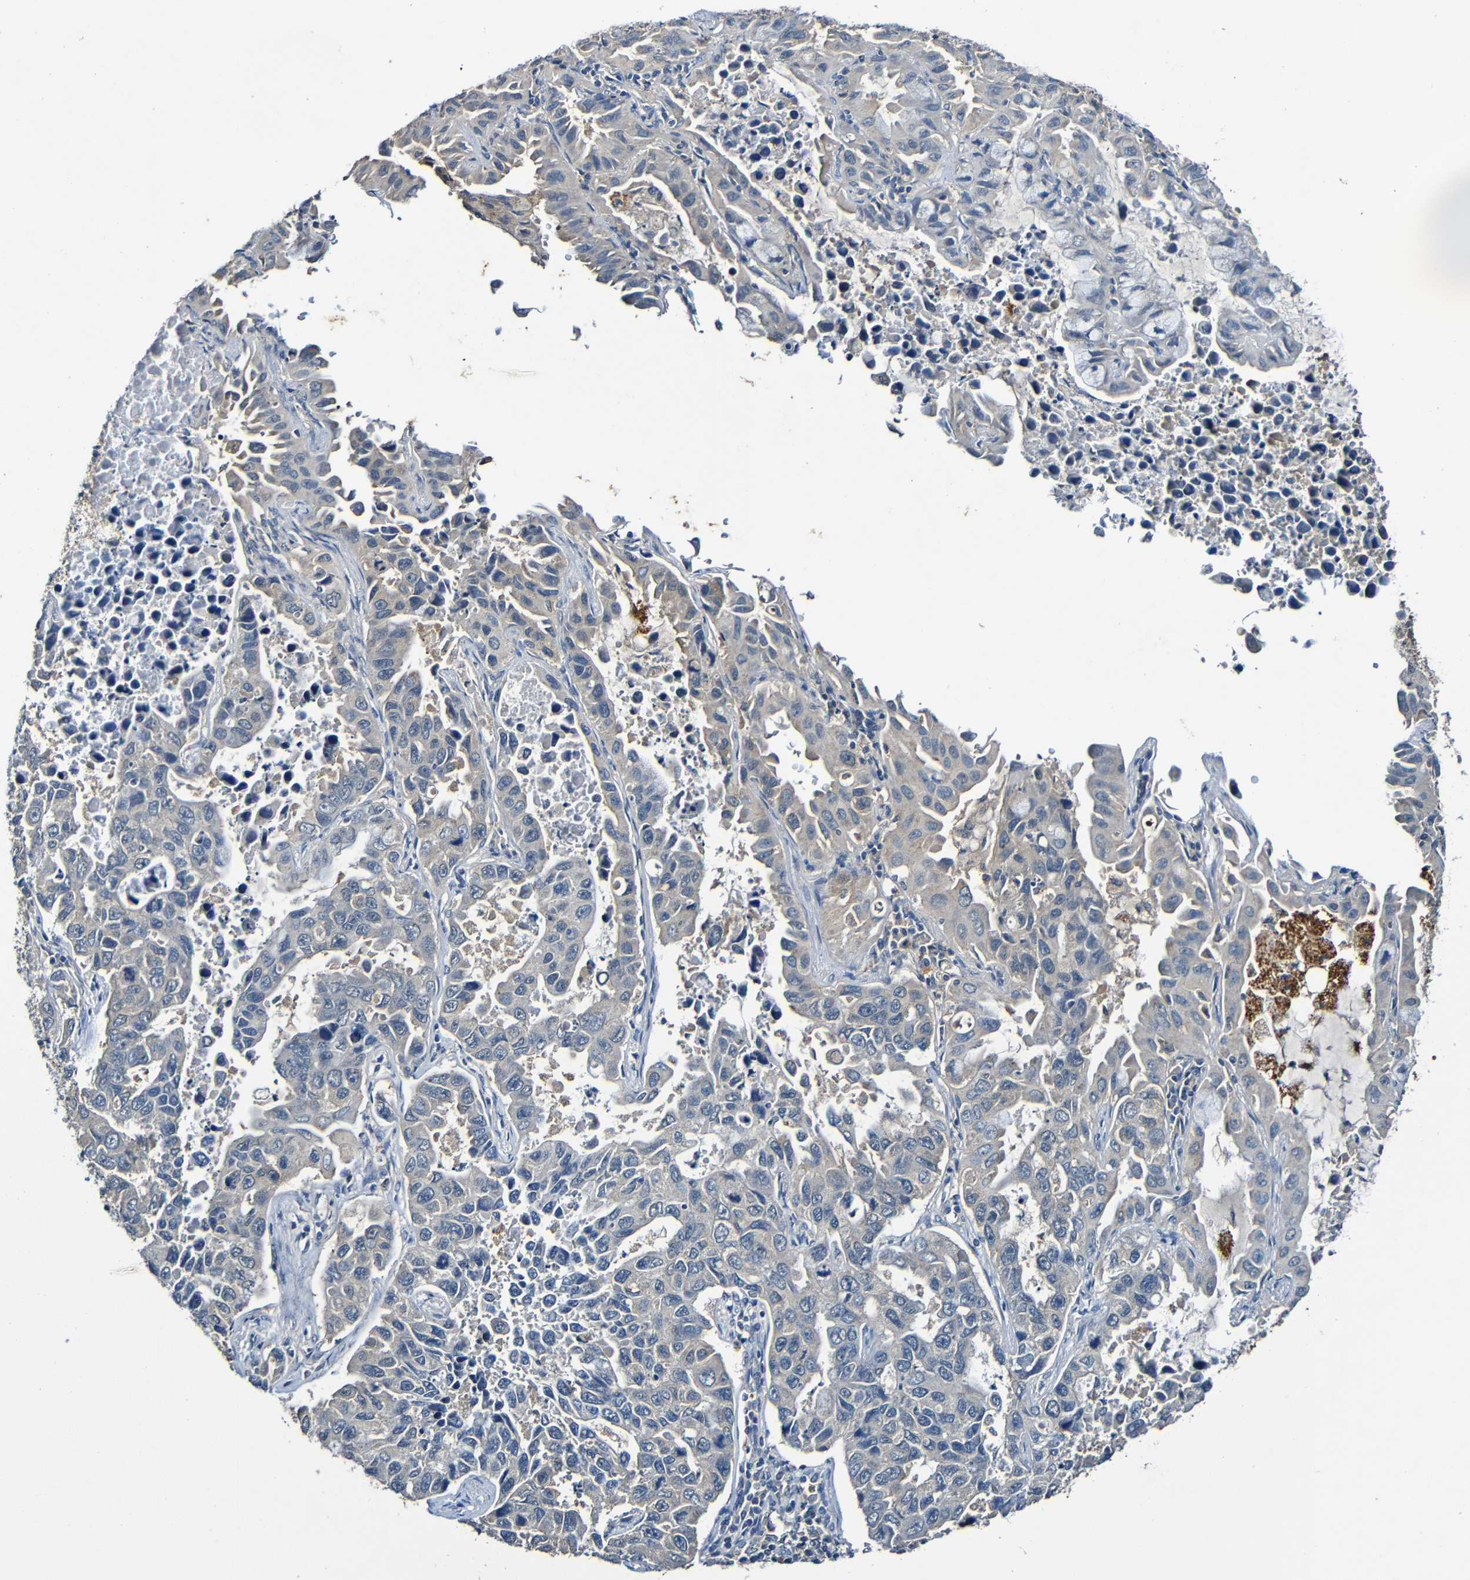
{"staining": {"intensity": "negative", "quantity": "none", "location": "none"}, "tissue": "lung cancer", "cell_type": "Tumor cells", "image_type": "cancer", "snomed": [{"axis": "morphology", "description": "Adenocarcinoma, NOS"}, {"axis": "topography", "description": "Lung"}], "caption": "Lung cancer was stained to show a protein in brown. There is no significant staining in tumor cells.", "gene": "LRRC70", "patient": {"sex": "male", "age": 64}}